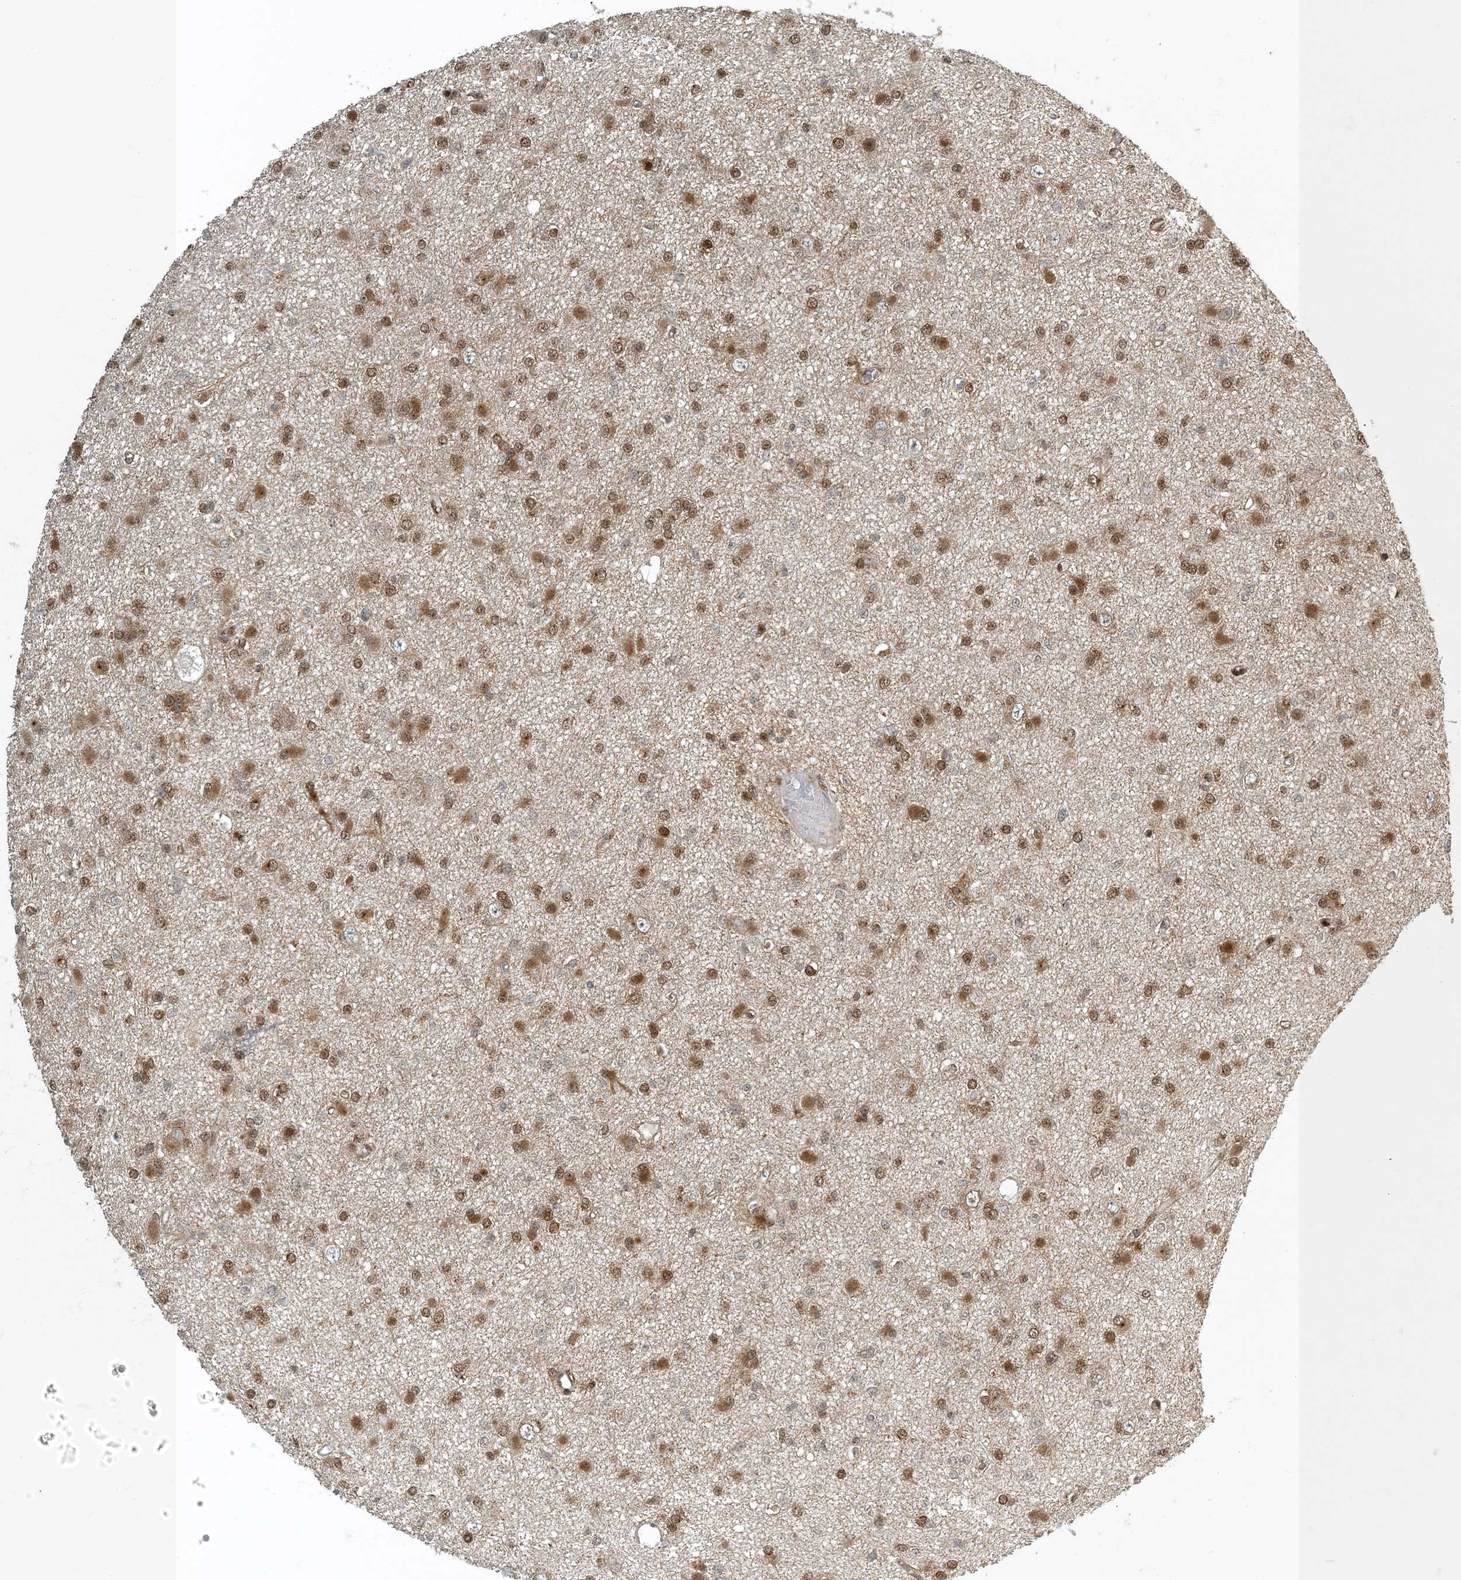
{"staining": {"intensity": "moderate", "quantity": ">75%", "location": "cytoplasmic/membranous,nuclear"}, "tissue": "glioma", "cell_type": "Tumor cells", "image_type": "cancer", "snomed": [{"axis": "morphology", "description": "Glioma, malignant, Low grade"}, {"axis": "topography", "description": "Brain"}], "caption": "Immunohistochemistry (DAB) staining of low-grade glioma (malignant) demonstrates moderate cytoplasmic/membranous and nuclear protein positivity in about >75% of tumor cells.", "gene": "MBD1", "patient": {"sex": "female", "age": 22}}